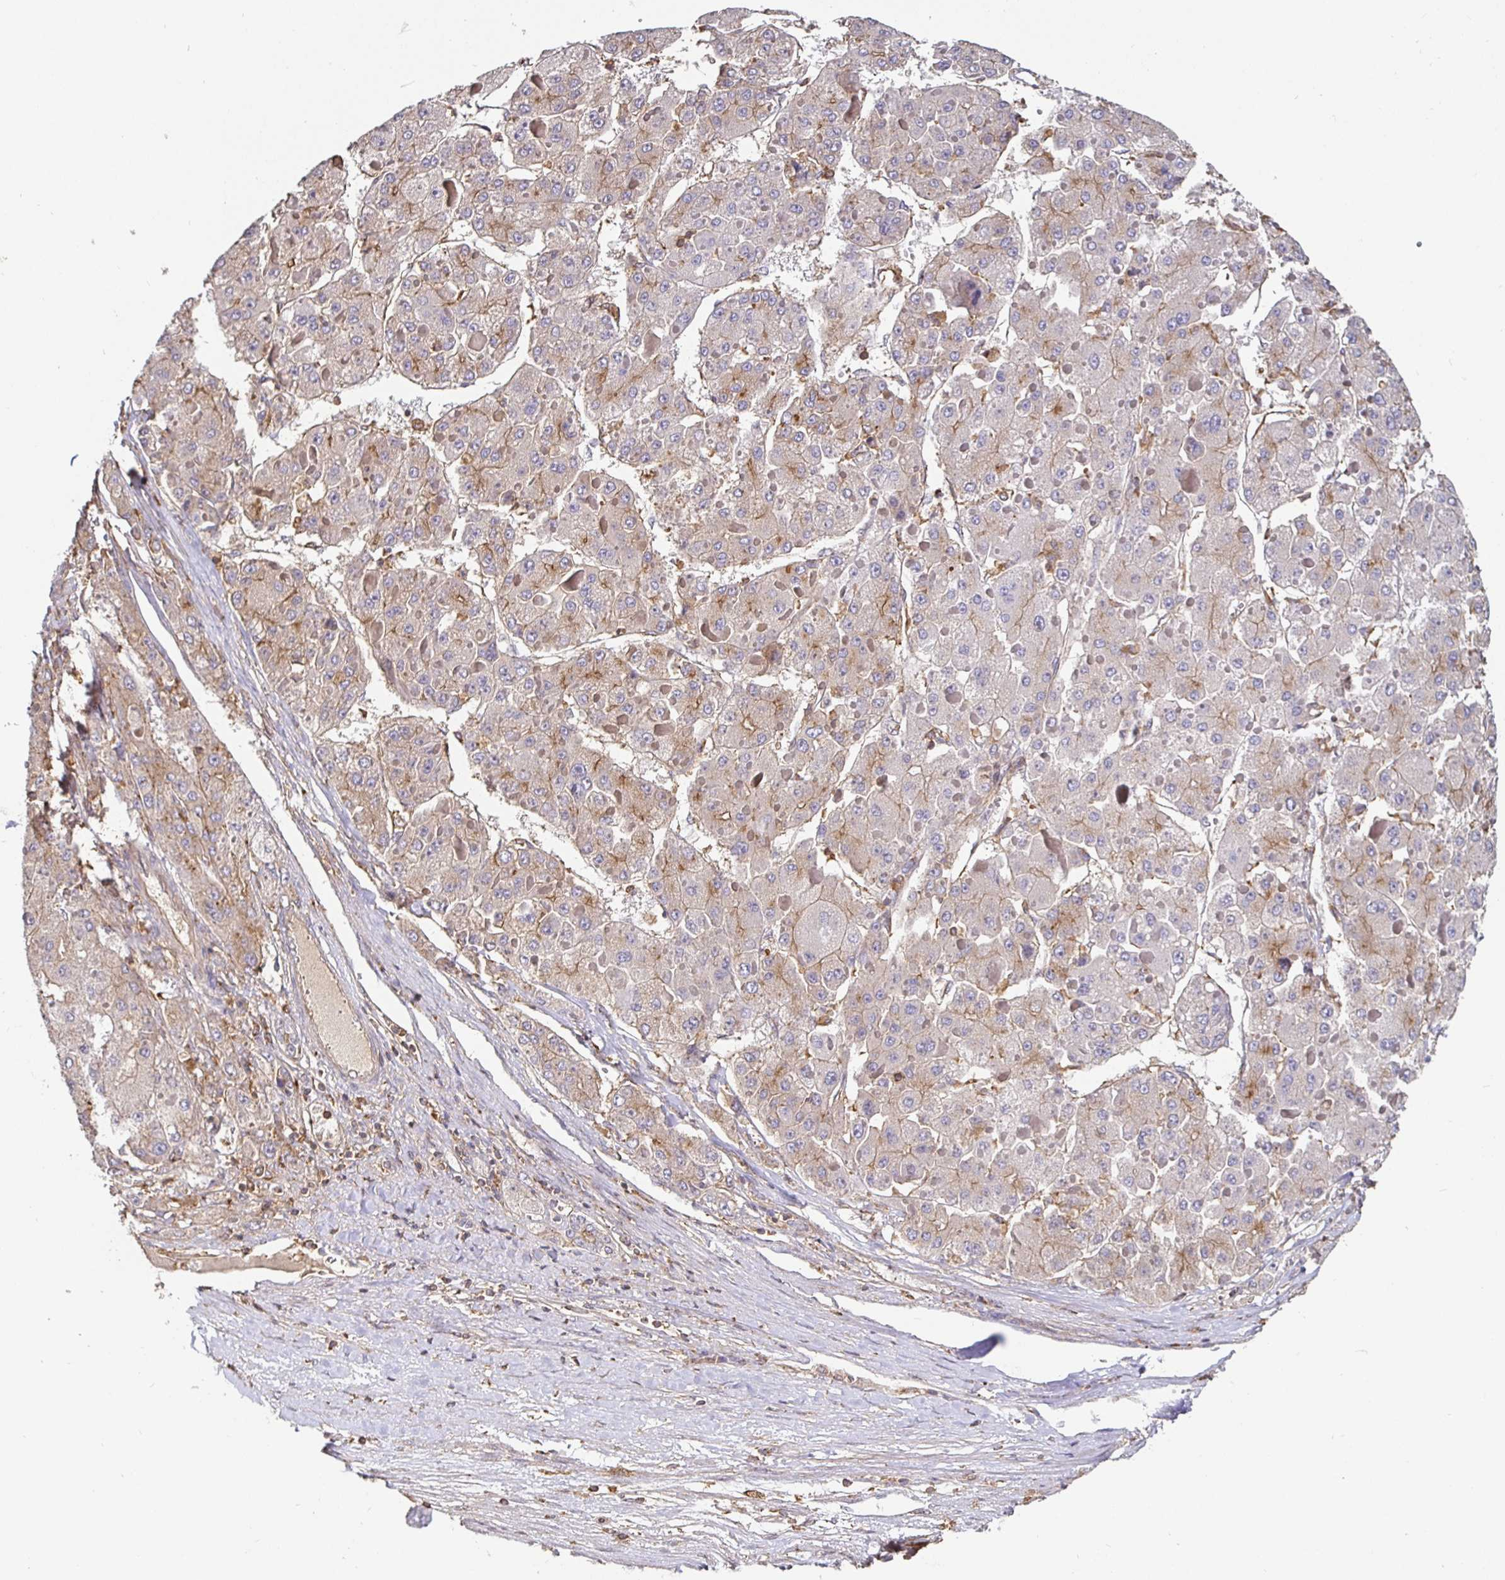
{"staining": {"intensity": "weak", "quantity": "25%-75%", "location": "cytoplasmic/membranous"}, "tissue": "liver cancer", "cell_type": "Tumor cells", "image_type": "cancer", "snomed": [{"axis": "morphology", "description": "Carcinoma, Hepatocellular, NOS"}, {"axis": "topography", "description": "Liver"}], "caption": "Protein analysis of hepatocellular carcinoma (liver) tissue reveals weak cytoplasmic/membranous staining in approximately 25%-75% of tumor cells.", "gene": "C1QTNF7", "patient": {"sex": "female", "age": 73}}